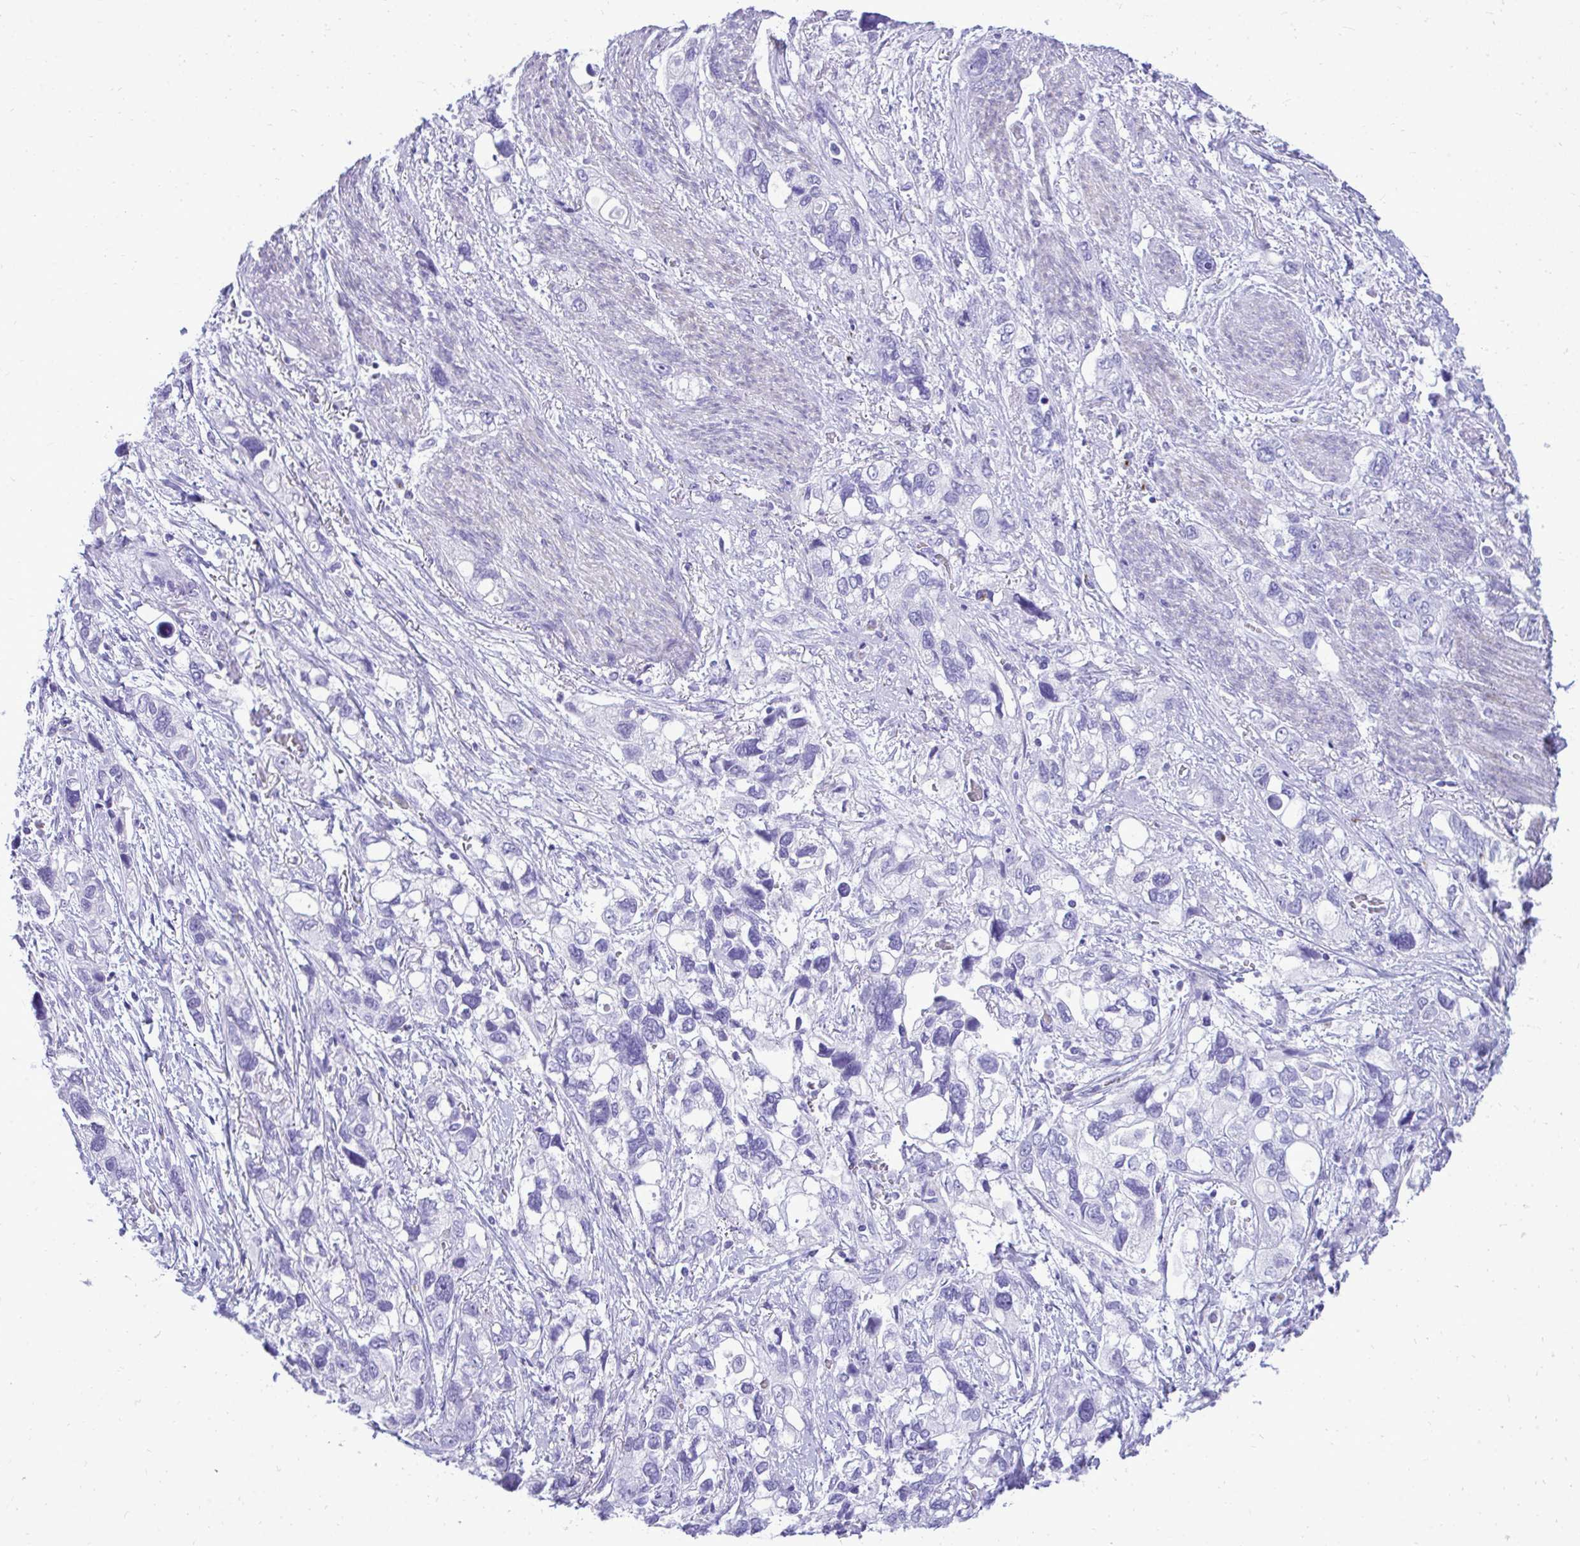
{"staining": {"intensity": "negative", "quantity": "none", "location": "none"}, "tissue": "stomach cancer", "cell_type": "Tumor cells", "image_type": "cancer", "snomed": [{"axis": "morphology", "description": "Adenocarcinoma, NOS"}, {"axis": "topography", "description": "Stomach, upper"}], "caption": "Histopathology image shows no protein staining in tumor cells of stomach cancer tissue.", "gene": "ANKDD1B", "patient": {"sex": "female", "age": 81}}